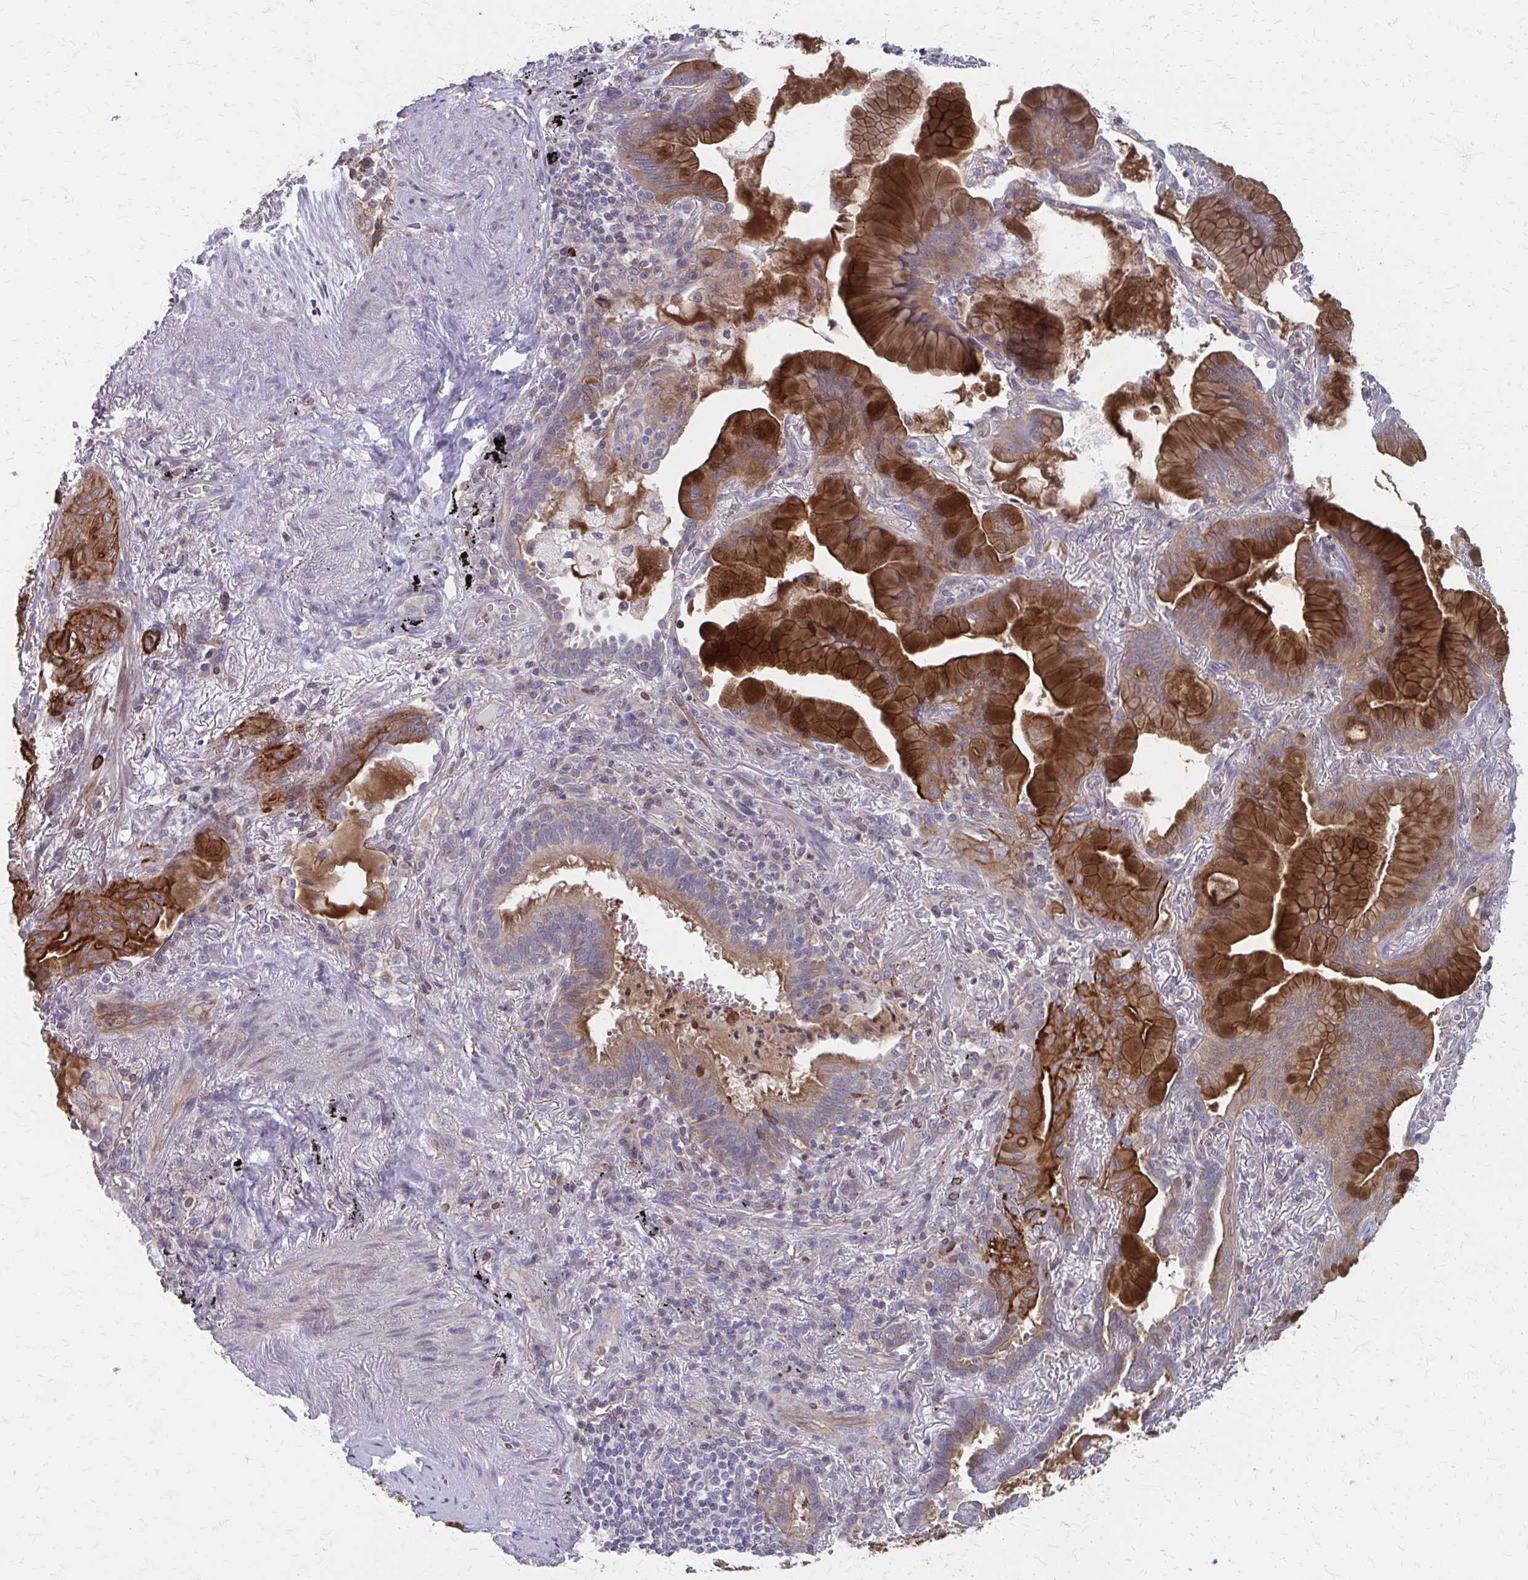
{"staining": {"intensity": "strong", "quantity": ">75%", "location": "cytoplasmic/membranous"}, "tissue": "lung cancer", "cell_type": "Tumor cells", "image_type": "cancer", "snomed": [{"axis": "morphology", "description": "Adenocarcinoma, NOS"}, {"axis": "topography", "description": "Lung"}], "caption": "DAB immunohistochemical staining of adenocarcinoma (lung) shows strong cytoplasmic/membranous protein positivity in approximately >75% of tumor cells.", "gene": "MMP14", "patient": {"sex": "male", "age": 77}}